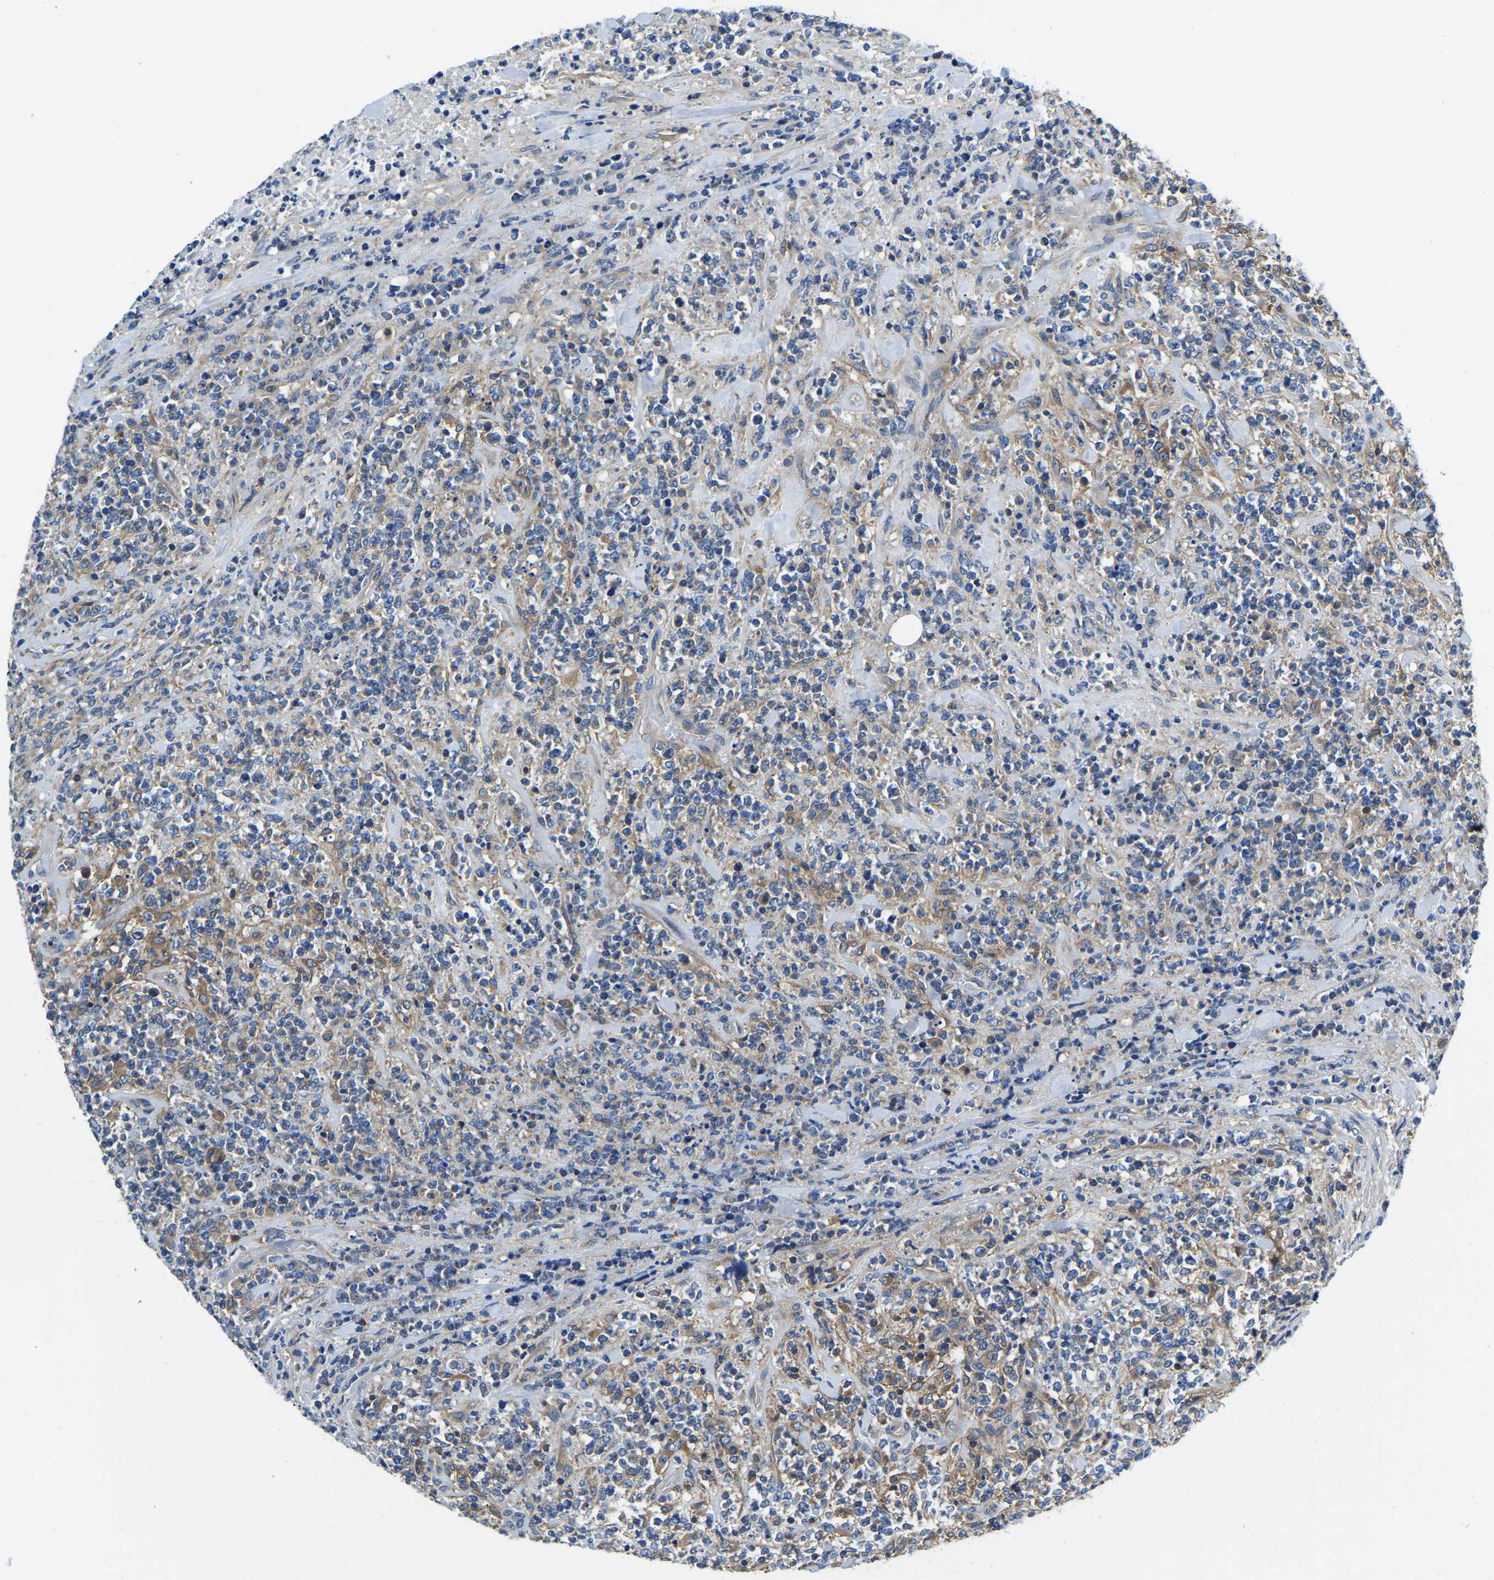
{"staining": {"intensity": "moderate", "quantity": "<25%", "location": "cytoplasmic/membranous"}, "tissue": "lymphoma", "cell_type": "Tumor cells", "image_type": "cancer", "snomed": [{"axis": "morphology", "description": "Malignant lymphoma, non-Hodgkin's type, High grade"}, {"axis": "topography", "description": "Soft tissue"}], "caption": "About <25% of tumor cells in human lymphoma show moderate cytoplasmic/membranous protein positivity as visualized by brown immunohistochemical staining.", "gene": "STAT2", "patient": {"sex": "male", "age": 18}}